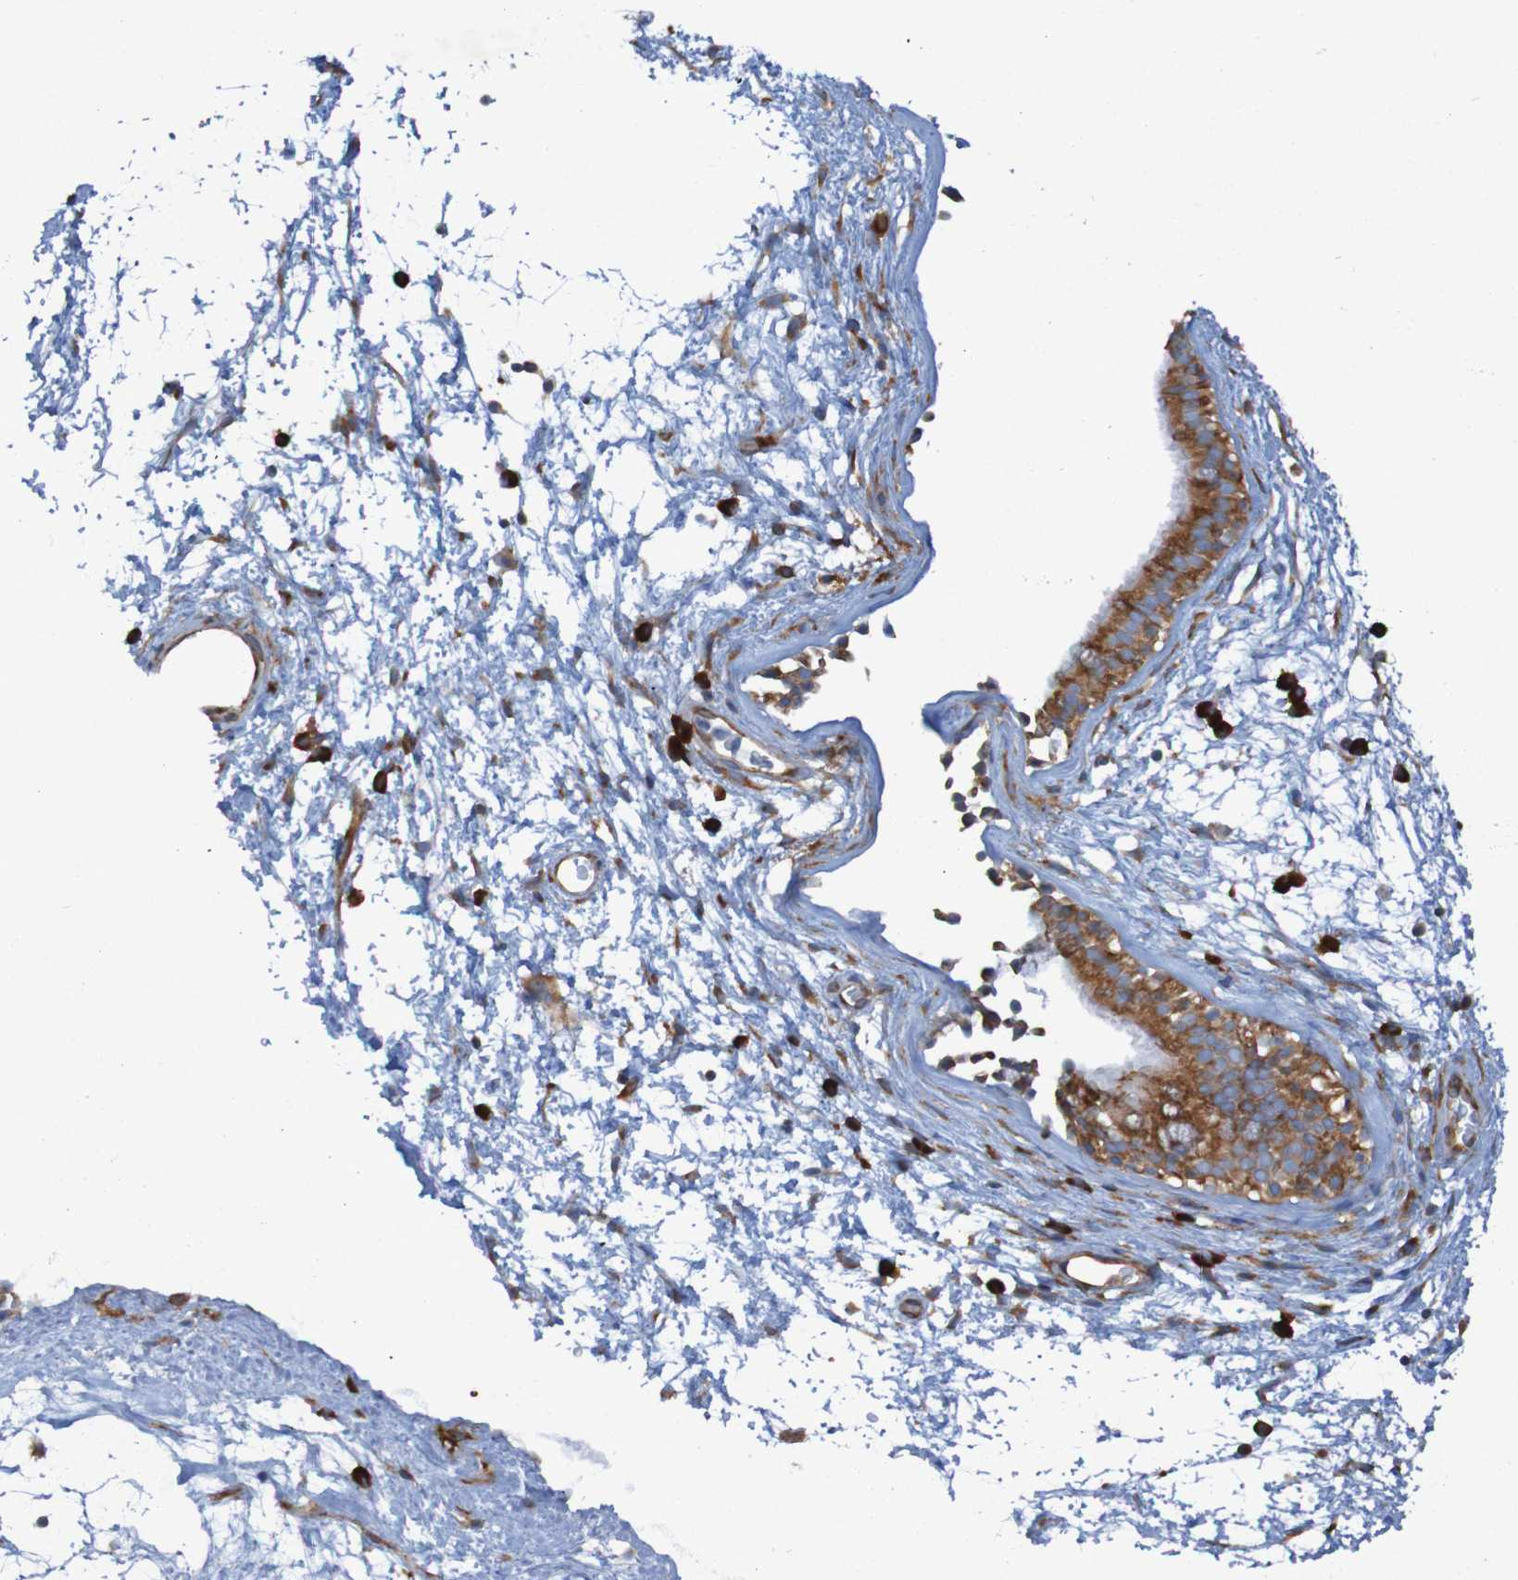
{"staining": {"intensity": "strong", "quantity": ">75%", "location": "cytoplasmic/membranous"}, "tissue": "nasopharynx", "cell_type": "Respiratory epithelial cells", "image_type": "normal", "snomed": [{"axis": "morphology", "description": "Normal tissue, NOS"}, {"axis": "morphology", "description": "Inflammation, NOS"}, {"axis": "topography", "description": "Nasopharynx"}], "caption": "A brown stain labels strong cytoplasmic/membranous staining of a protein in respiratory epithelial cells of normal nasopharynx. (DAB (3,3'-diaminobenzidine) IHC, brown staining for protein, blue staining for nuclei).", "gene": "RPL10L", "patient": {"sex": "male", "age": 48}}